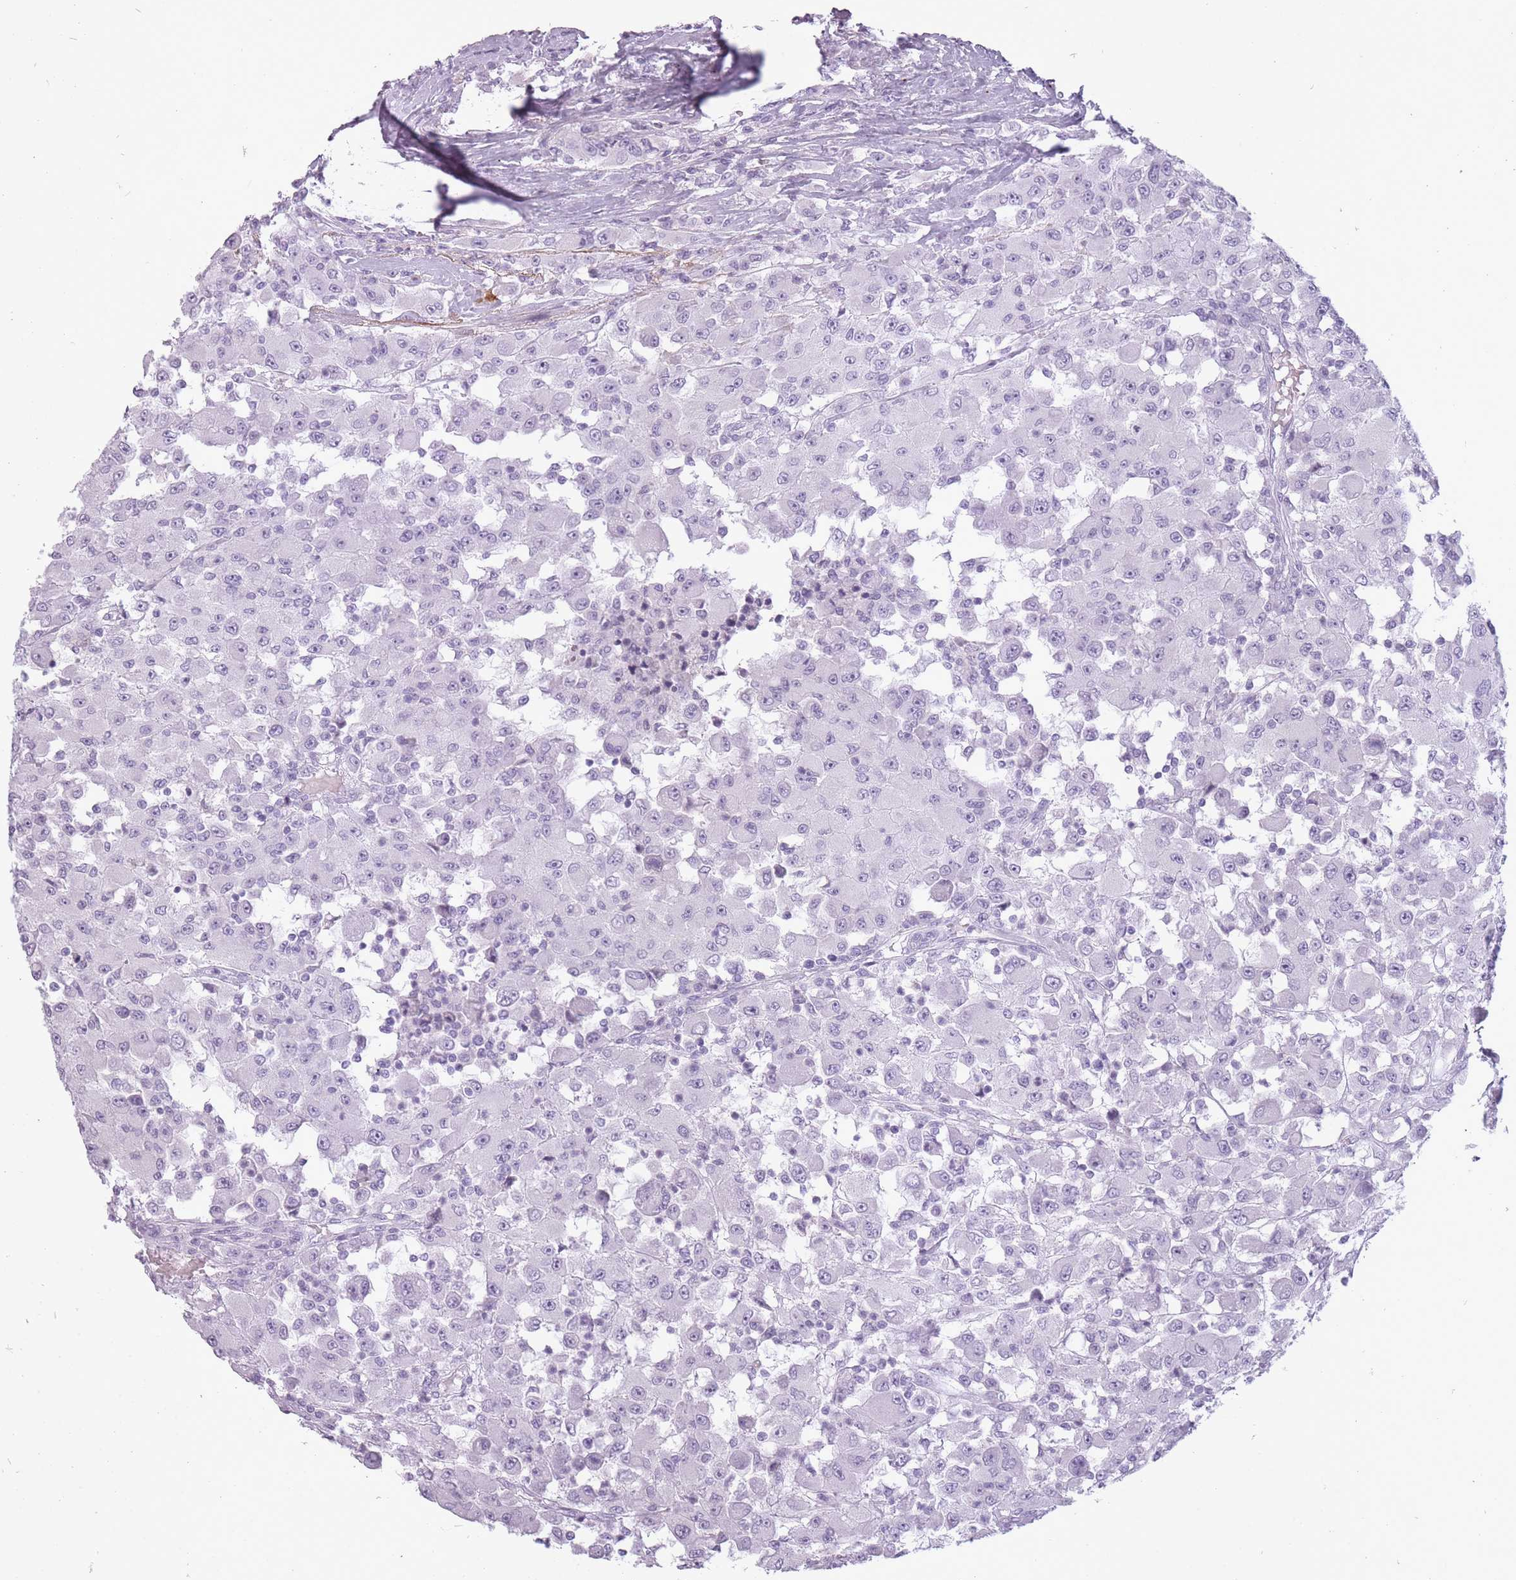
{"staining": {"intensity": "negative", "quantity": "none", "location": "none"}, "tissue": "renal cancer", "cell_type": "Tumor cells", "image_type": "cancer", "snomed": [{"axis": "morphology", "description": "Adenocarcinoma, NOS"}, {"axis": "topography", "description": "Kidney"}], "caption": "Micrograph shows no significant protein staining in tumor cells of adenocarcinoma (renal).", "gene": "RFX4", "patient": {"sex": "female", "age": 67}}